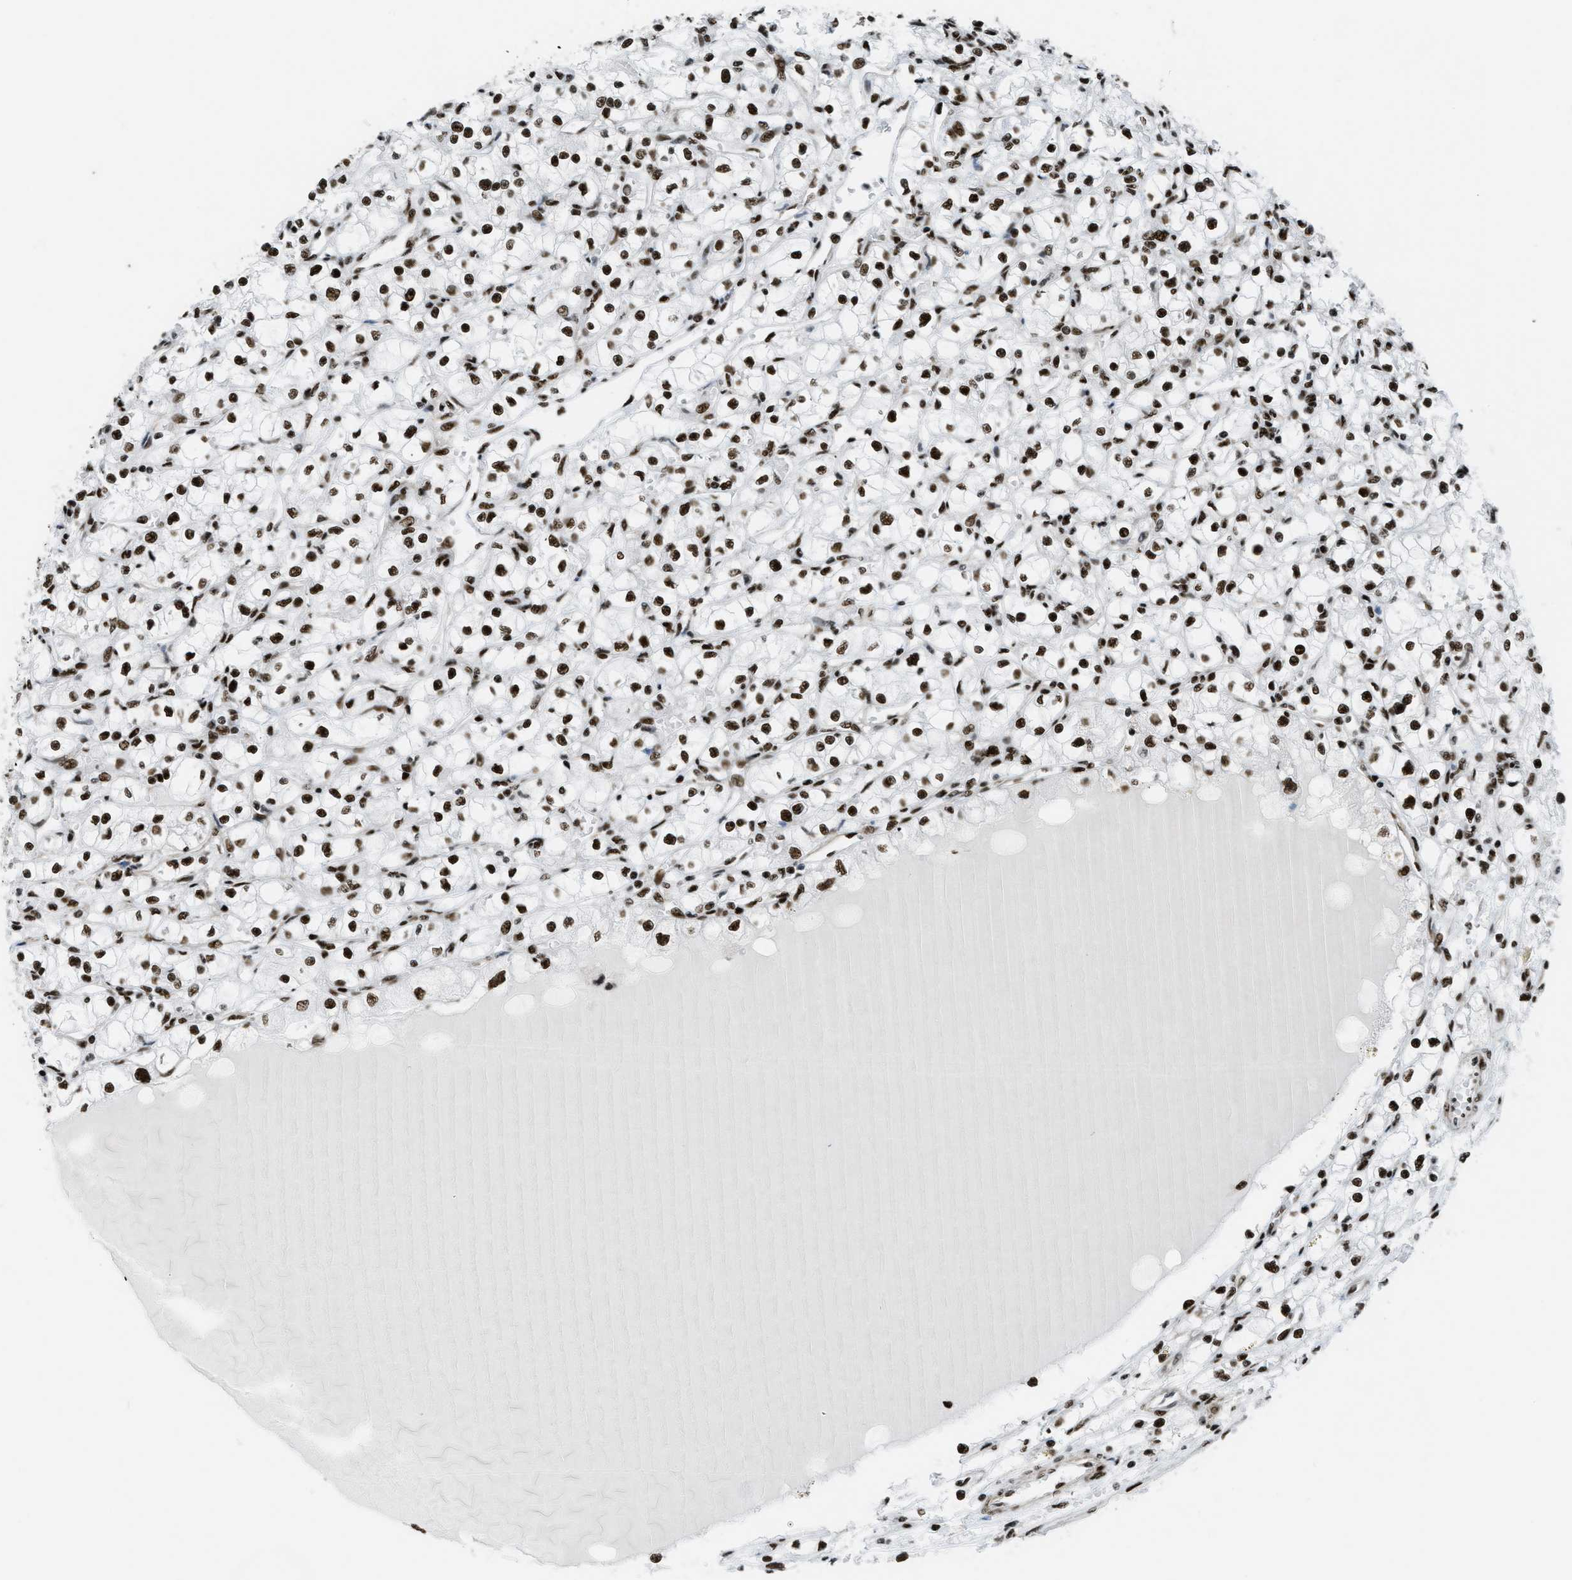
{"staining": {"intensity": "strong", "quantity": ">75%", "location": "nuclear"}, "tissue": "renal cancer", "cell_type": "Tumor cells", "image_type": "cancer", "snomed": [{"axis": "morphology", "description": "Adenocarcinoma, NOS"}, {"axis": "topography", "description": "Kidney"}], "caption": "Protein staining by immunohistochemistry exhibits strong nuclear expression in approximately >75% of tumor cells in adenocarcinoma (renal).", "gene": "ZNF207", "patient": {"sex": "male", "age": 56}}